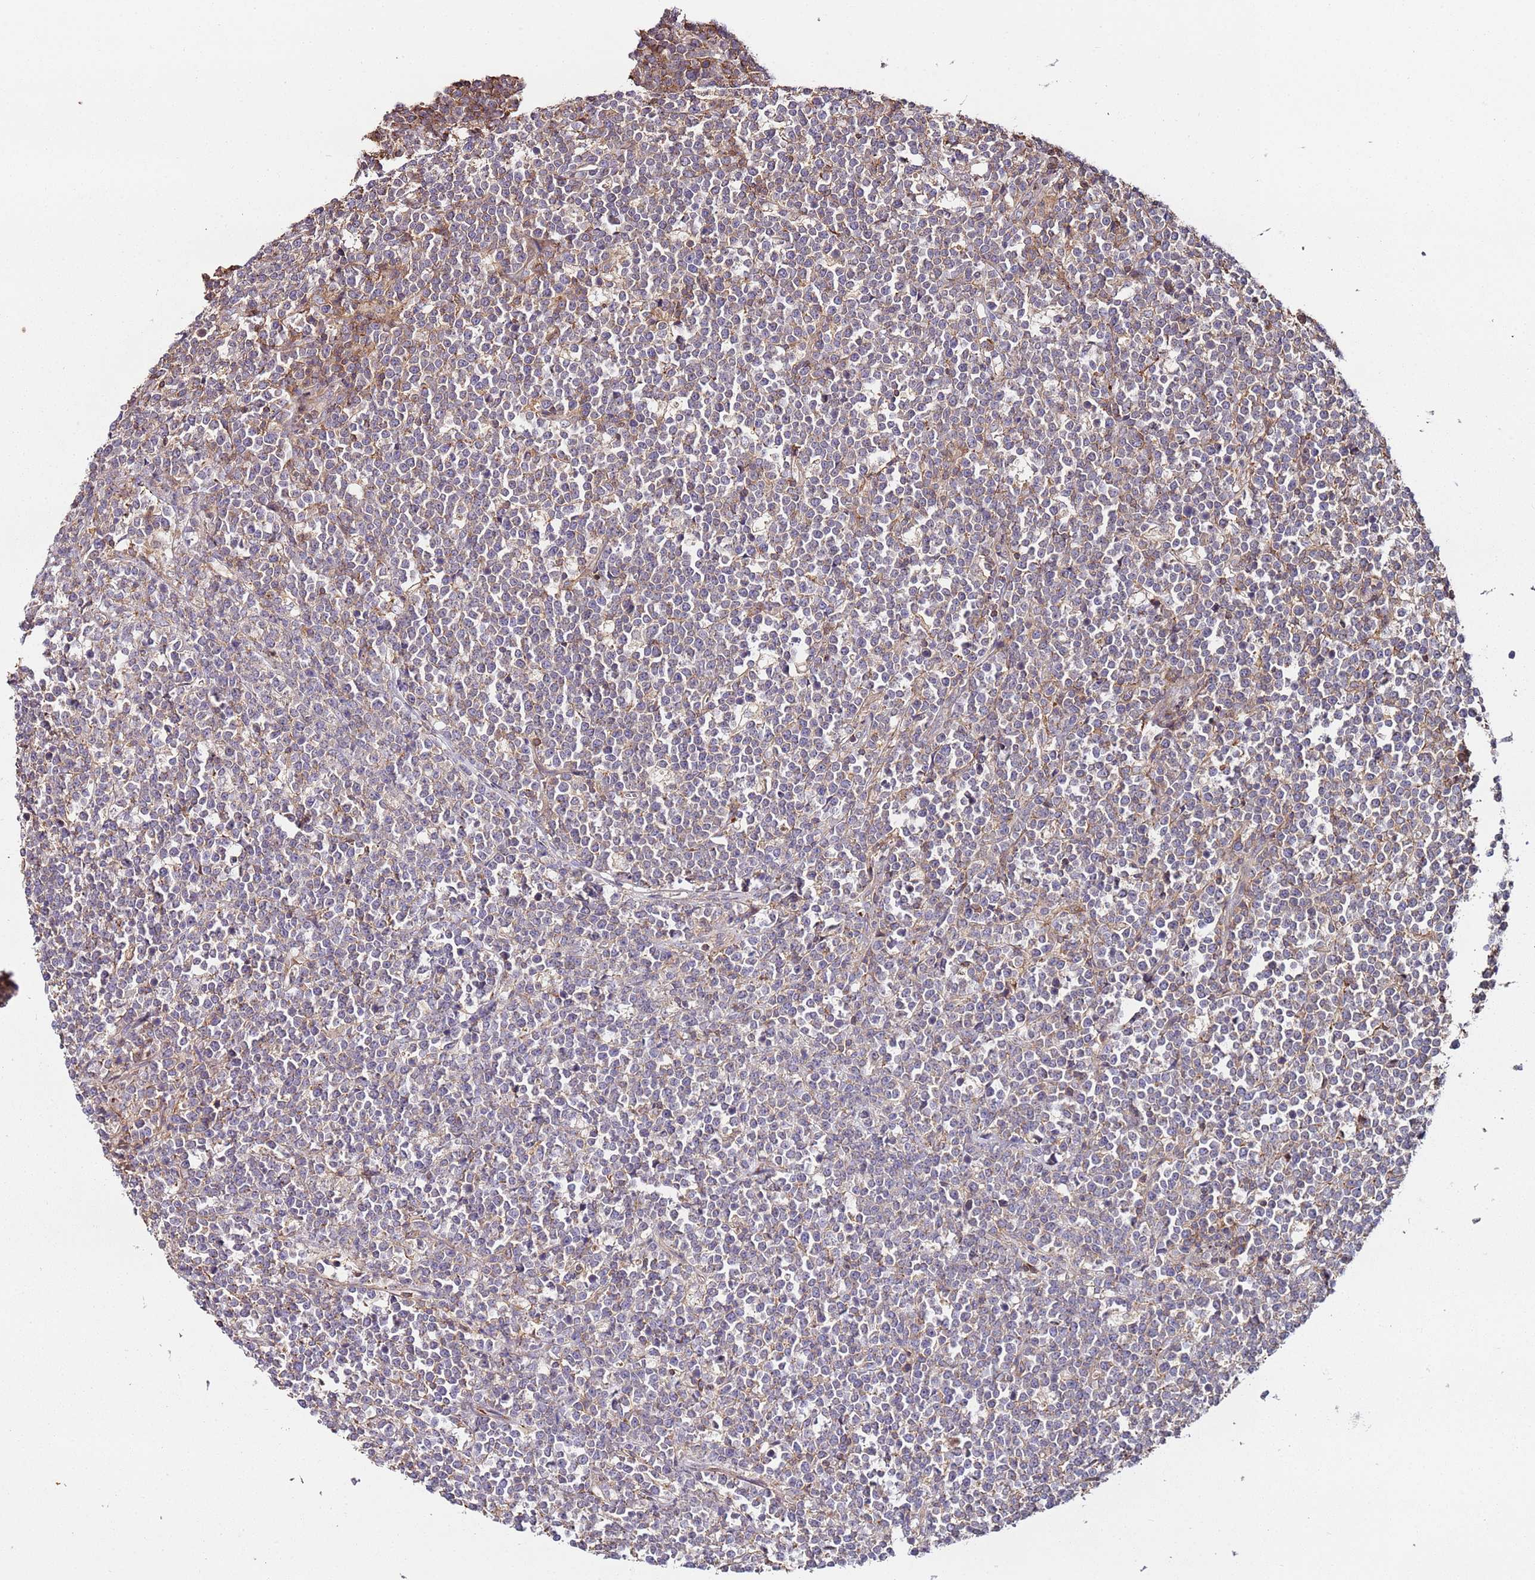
{"staining": {"intensity": "weak", "quantity": "25%-75%", "location": "cytoplasmic/membranous"}, "tissue": "lymphoma", "cell_type": "Tumor cells", "image_type": "cancer", "snomed": [{"axis": "morphology", "description": "Malignant lymphoma, non-Hodgkin's type, High grade"}, {"axis": "topography", "description": "Small intestine"}], "caption": "Immunohistochemical staining of lymphoma shows low levels of weak cytoplasmic/membranous protein expression in about 25%-75% of tumor cells.", "gene": "CYP2U1", "patient": {"sex": "male", "age": 8}}